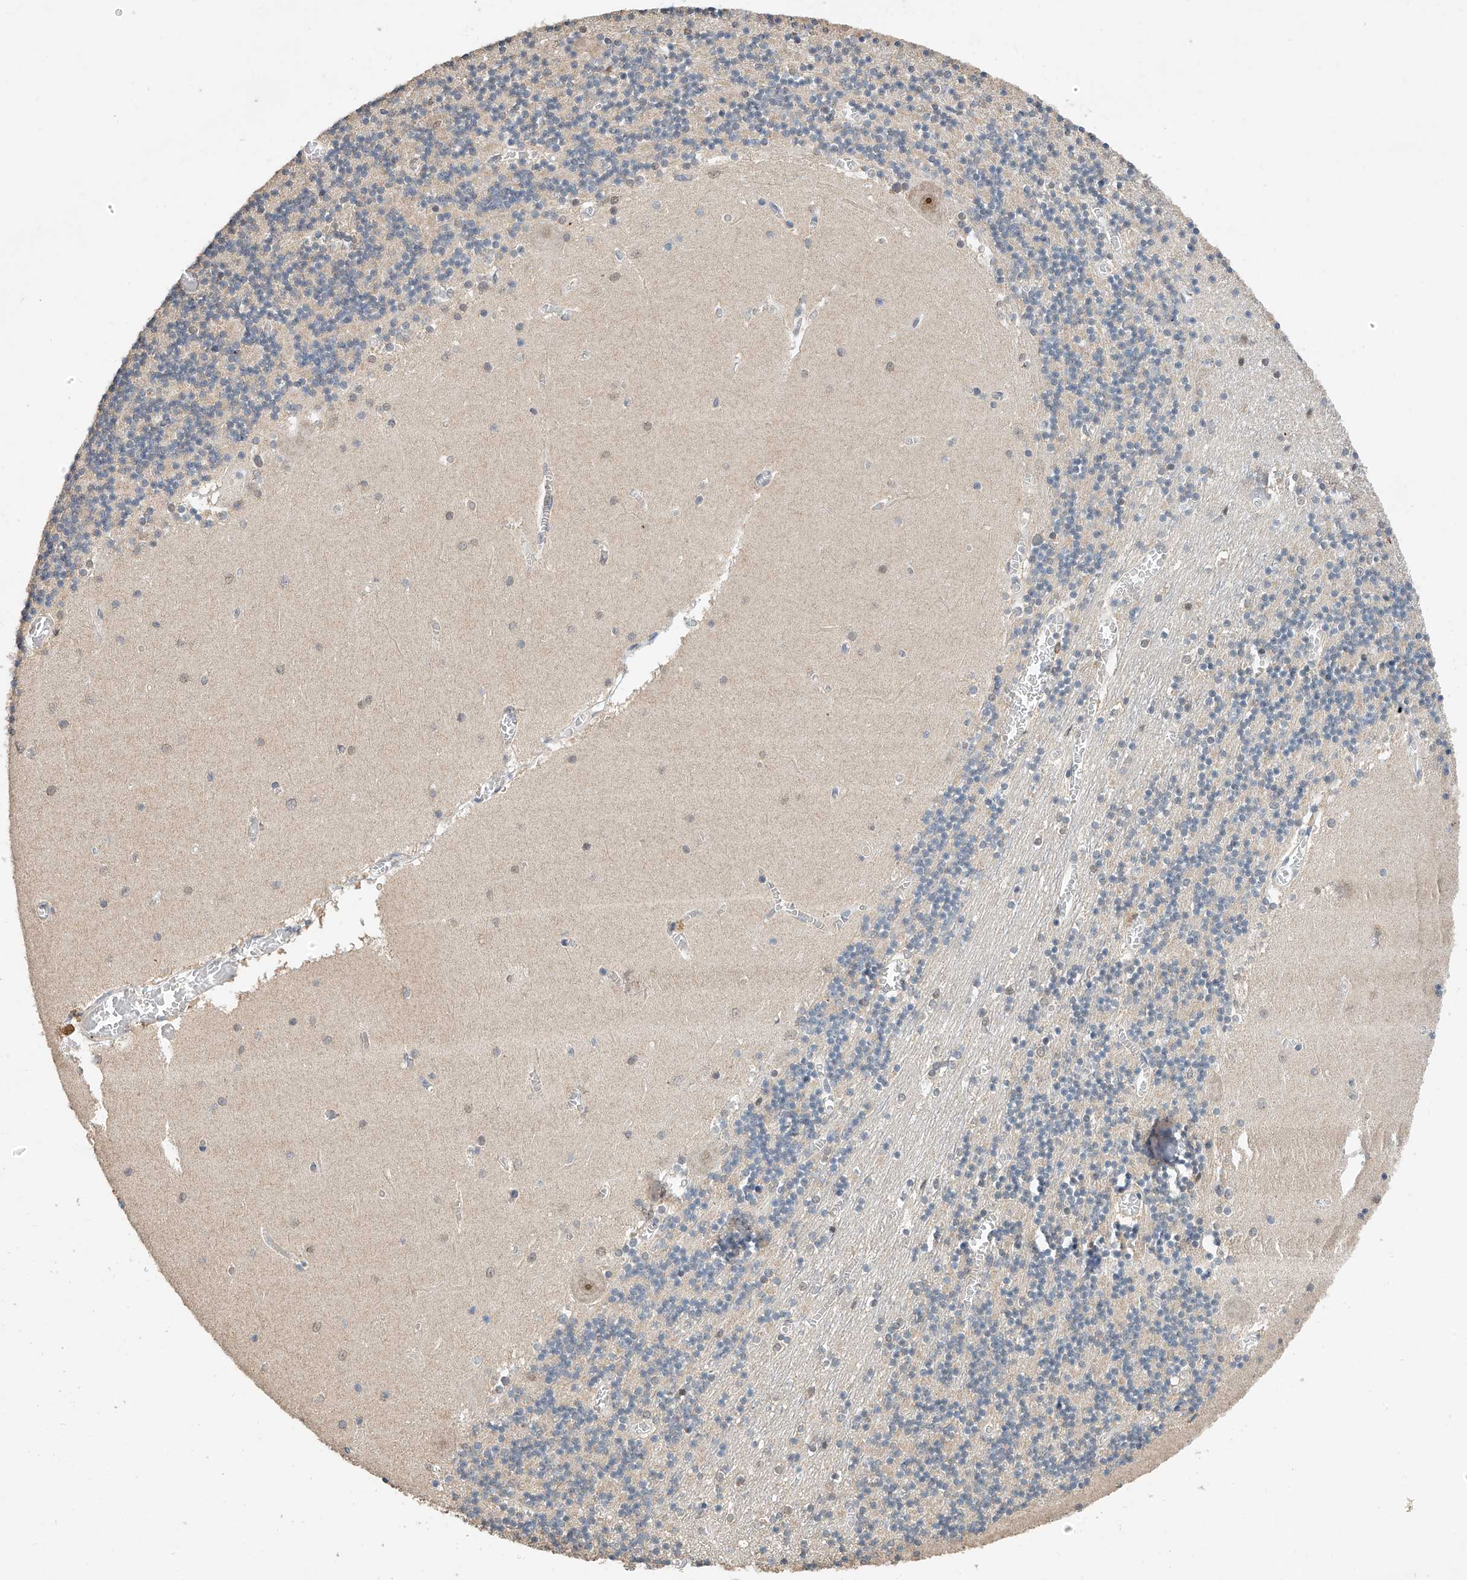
{"staining": {"intensity": "negative", "quantity": "none", "location": "none"}, "tissue": "cerebellum", "cell_type": "Cells in granular layer", "image_type": "normal", "snomed": [{"axis": "morphology", "description": "Normal tissue, NOS"}, {"axis": "topography", "description": "Cerebellum"}], "caption": "This is an IHC photomicrograph of unremarkable human cerebellum. There is no staining in cells in granular layer.", "gene": "CTDP1", "patient": {"sex": "female", "age": 28}}